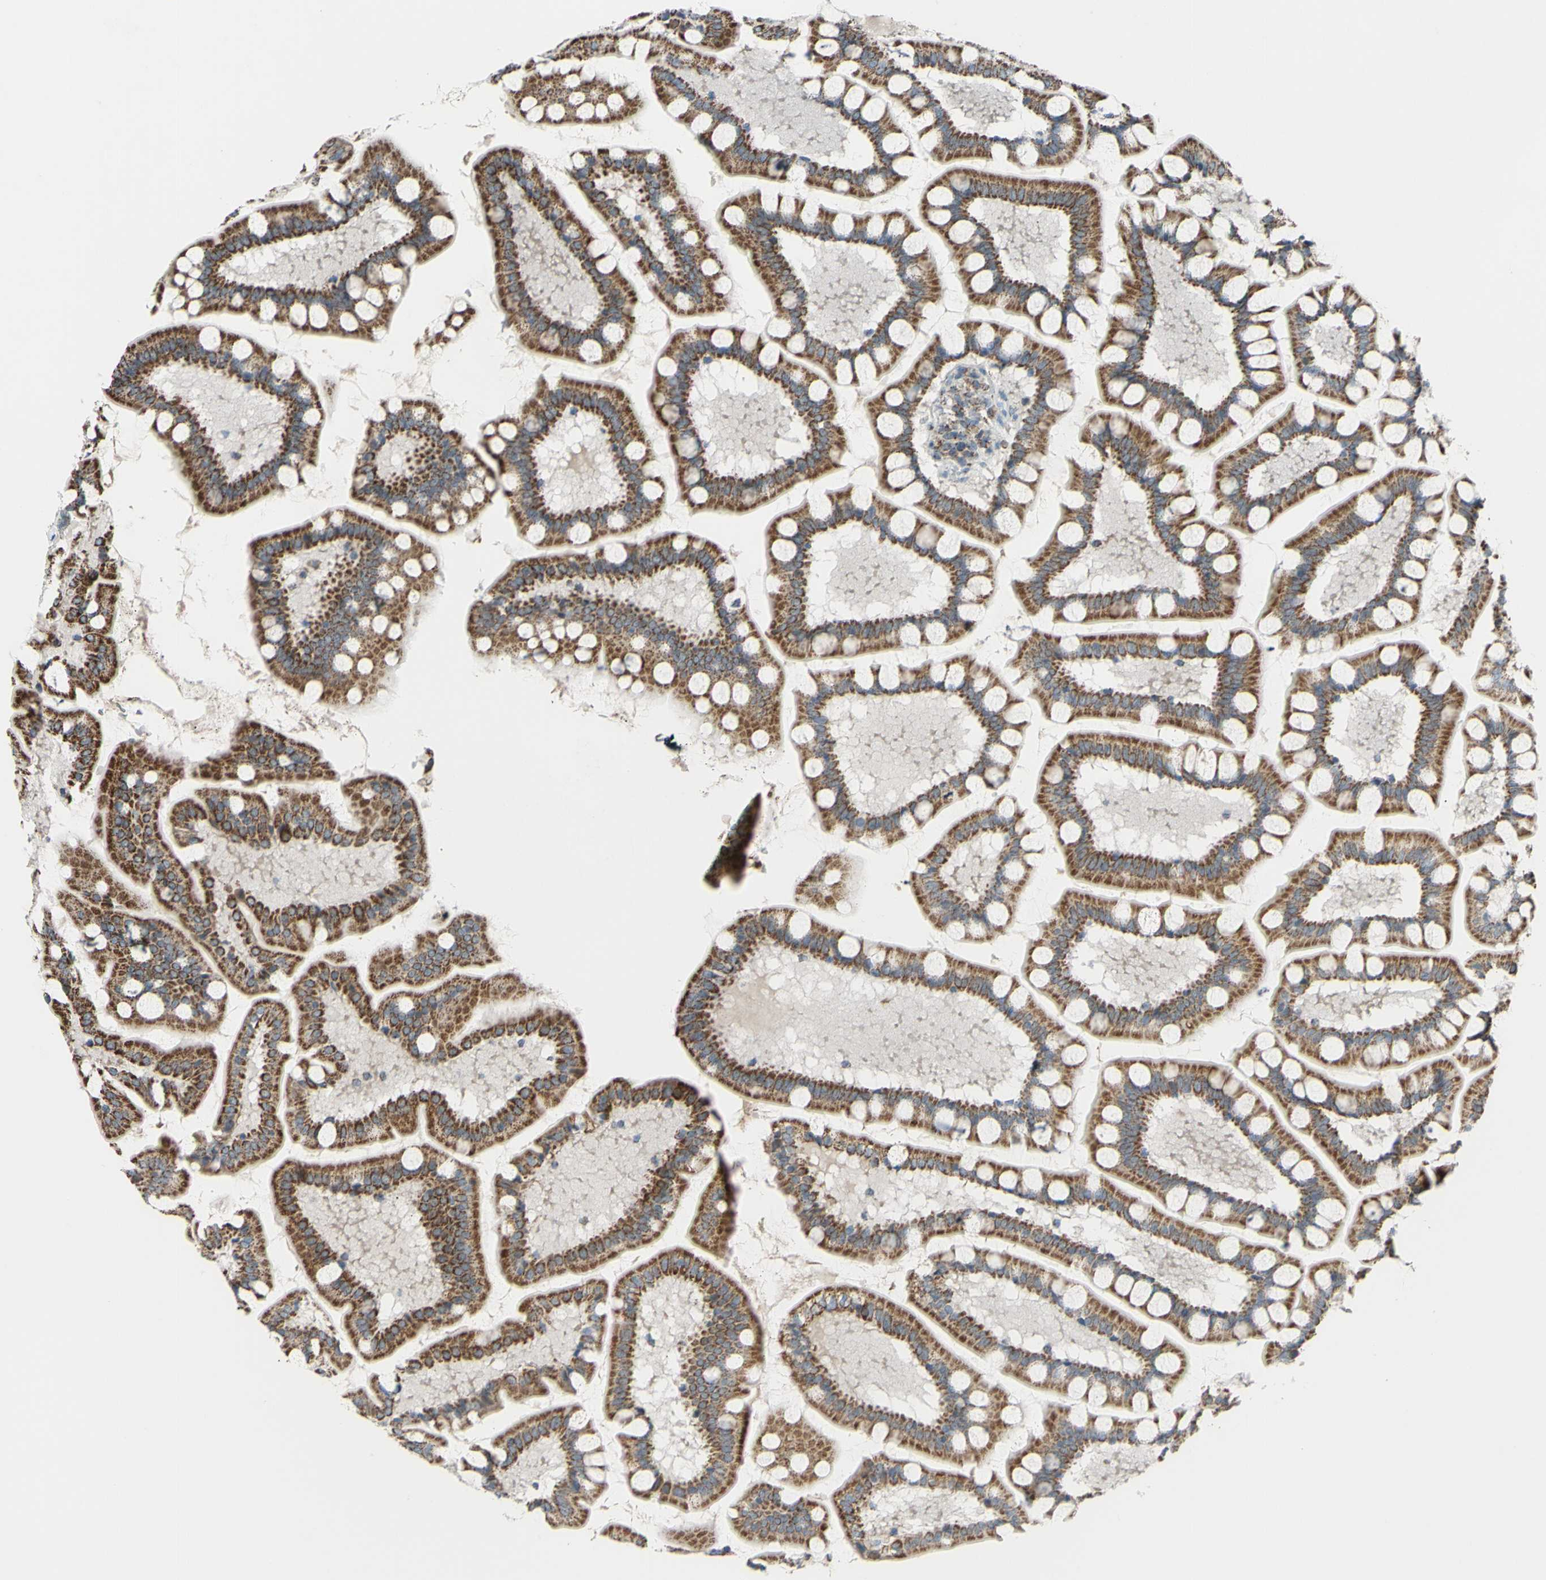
{"staining": {"intensity": "moderate", "quantity": ">75%", "location": "cytoplasmic/membranous"}, "tissue": "small intestine", "cell_type": "Glandular cells", "image_type": "normal", "snomed": [{"axis": "morphology", "description": "Normal tissue, NOS"}, {"axis": "topography", "description": "Small intestine"}], "caption": "IHC image of normal small intestine stained for a protein (brown), which demonstrates medium levels of moderate cytoplasmic/membranous positivity in approximately >75% of glandular cells.", "gene": "GLT8D1", "patient": {"sex": "male", "age": 41}}